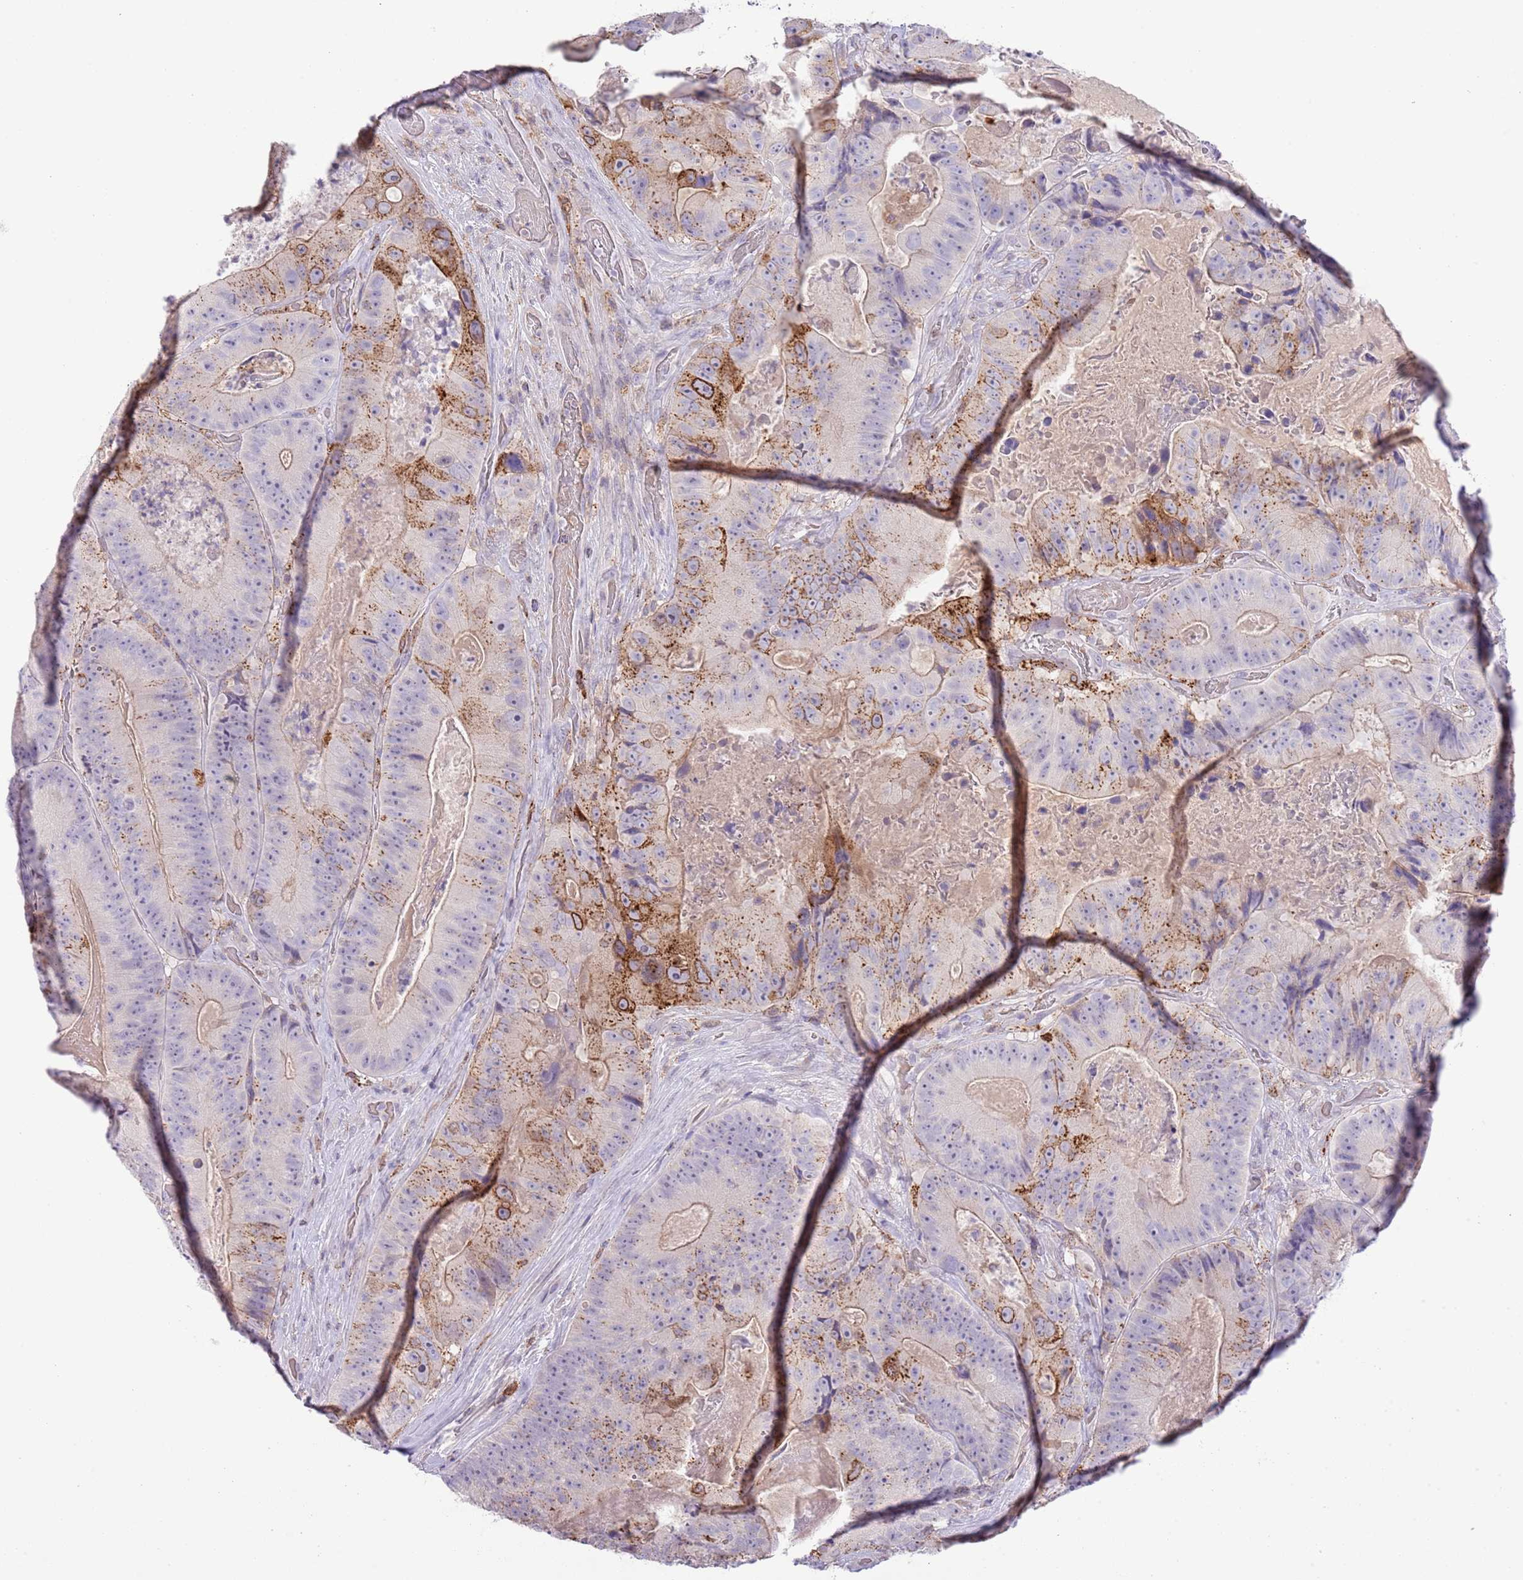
{"staining": {"intensity": "strong", "quantity": "<25%", "location": "cytoplasmic/membranous"}, "tissue": "colorectal cancer", "cell_type": "Tumor cells", "image_type": "cancer", "snomed": [{"axis": "morphology", "description": "Adenocarcinoma, NOS"}, {"axis": "topography", "description": "Colon"}], "caption": "Approximately <25% of tumor cells in human adenocarcinoma (colorectal) reveal strong cytoplasmic/membranous protein positivity as visualized by brown immunohistochemical staining.", "gene": "ABHD17A", "patient": {"sex": "female", "age": 86}}